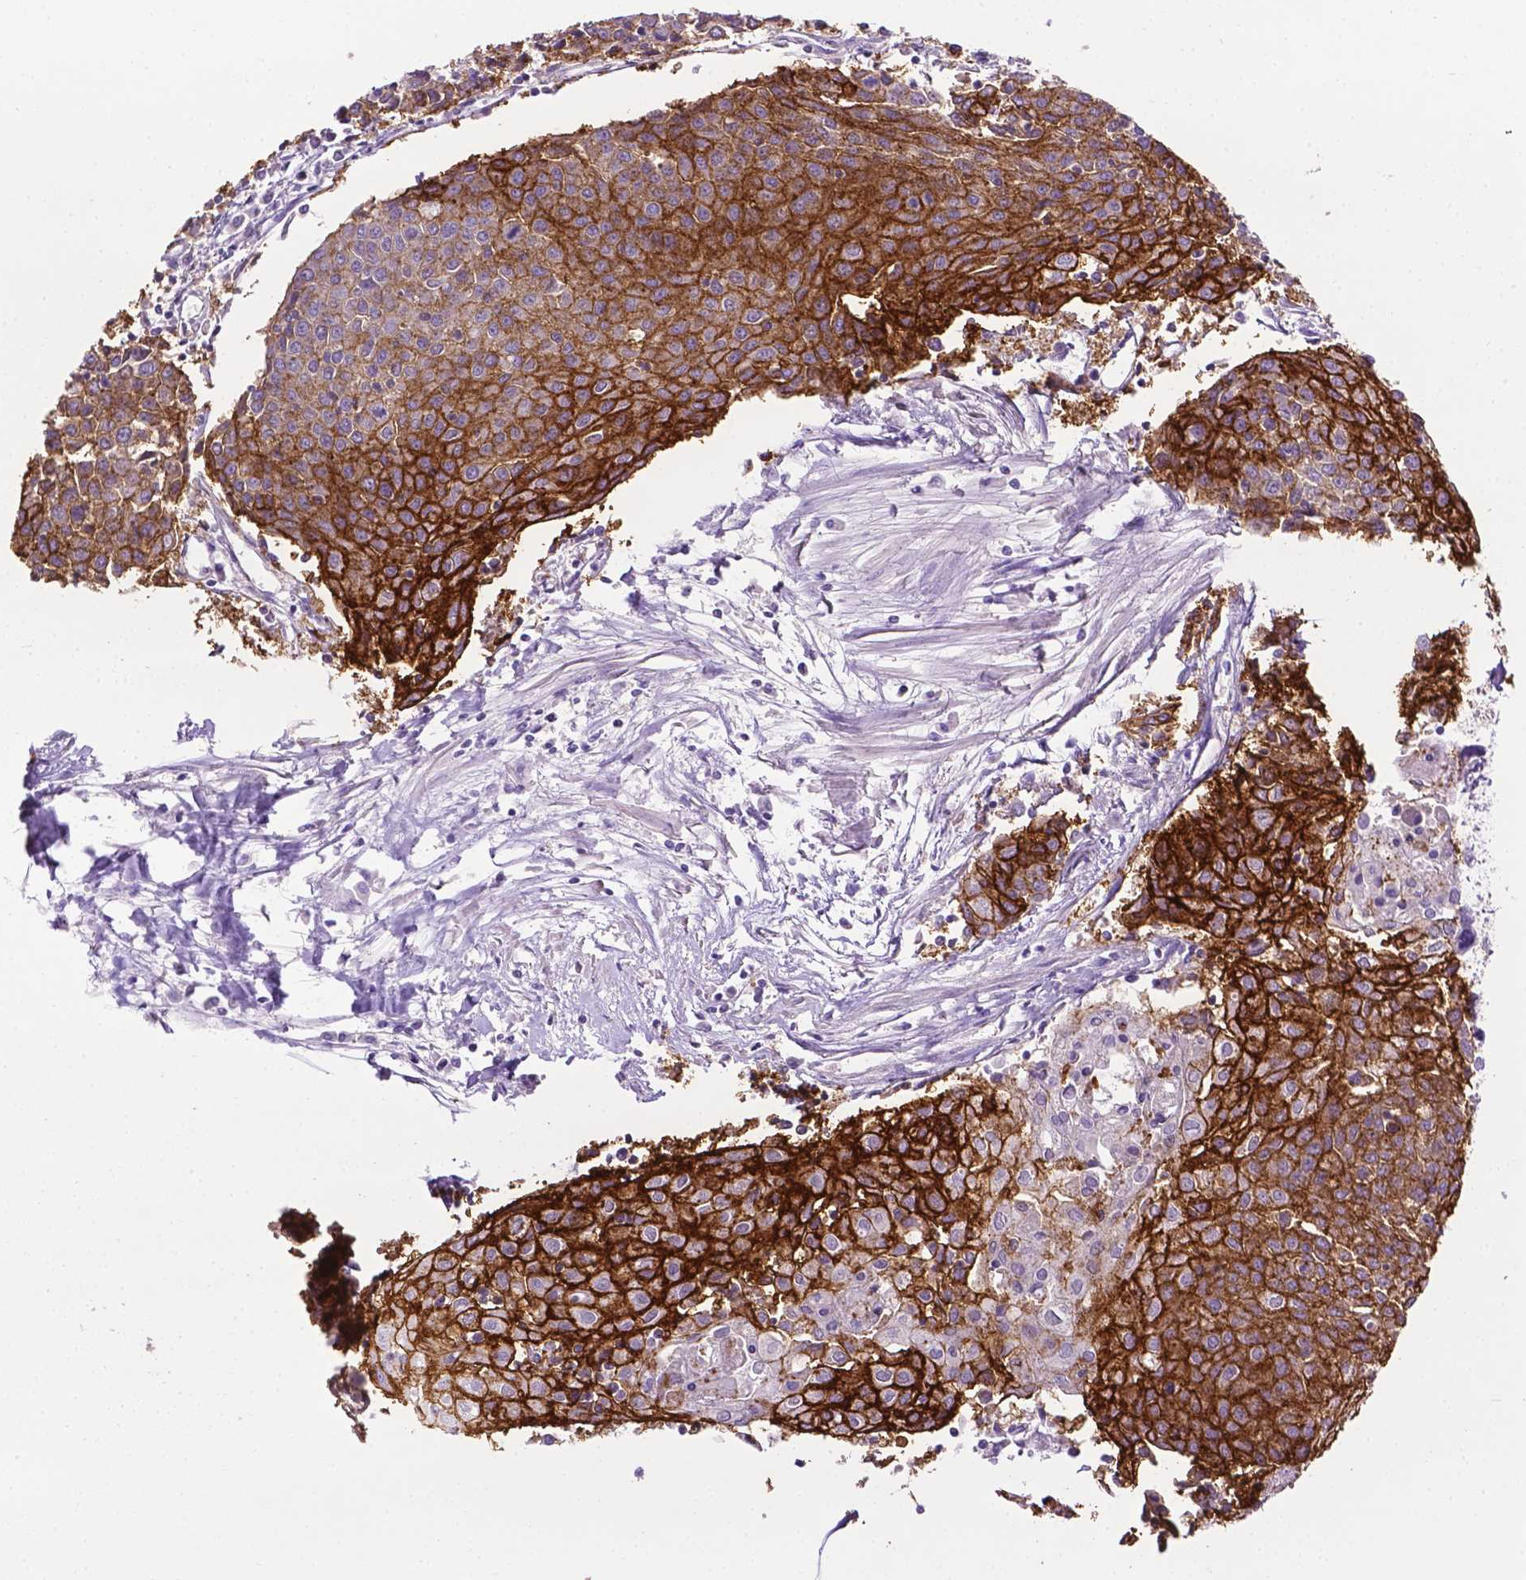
{"staining": {"intensity": "strong", "quantity": "25%-75%", "location": "cytoplasmic/membranous"}, "tissue": "urothelial cancer", "cell_type": "Tumor cells", "image_type": "cancer", "snomed": [{"axis": "morphology", "description": "Urothelial carcinoma, High grade"}, {"axis": "topography", "description": "Urinary bladder"}], "caption": "Protein analysis of high-grade urothelial carcinoma tissue displays strong cytoplasmic/membranous positivity in approximately 25%-75% of tumor cells. (DAB IHC, brown staining for protein, blue staining for nuclei).", "gene": "TACSTD2", "patient": {"sex": "female", "age": 85}}